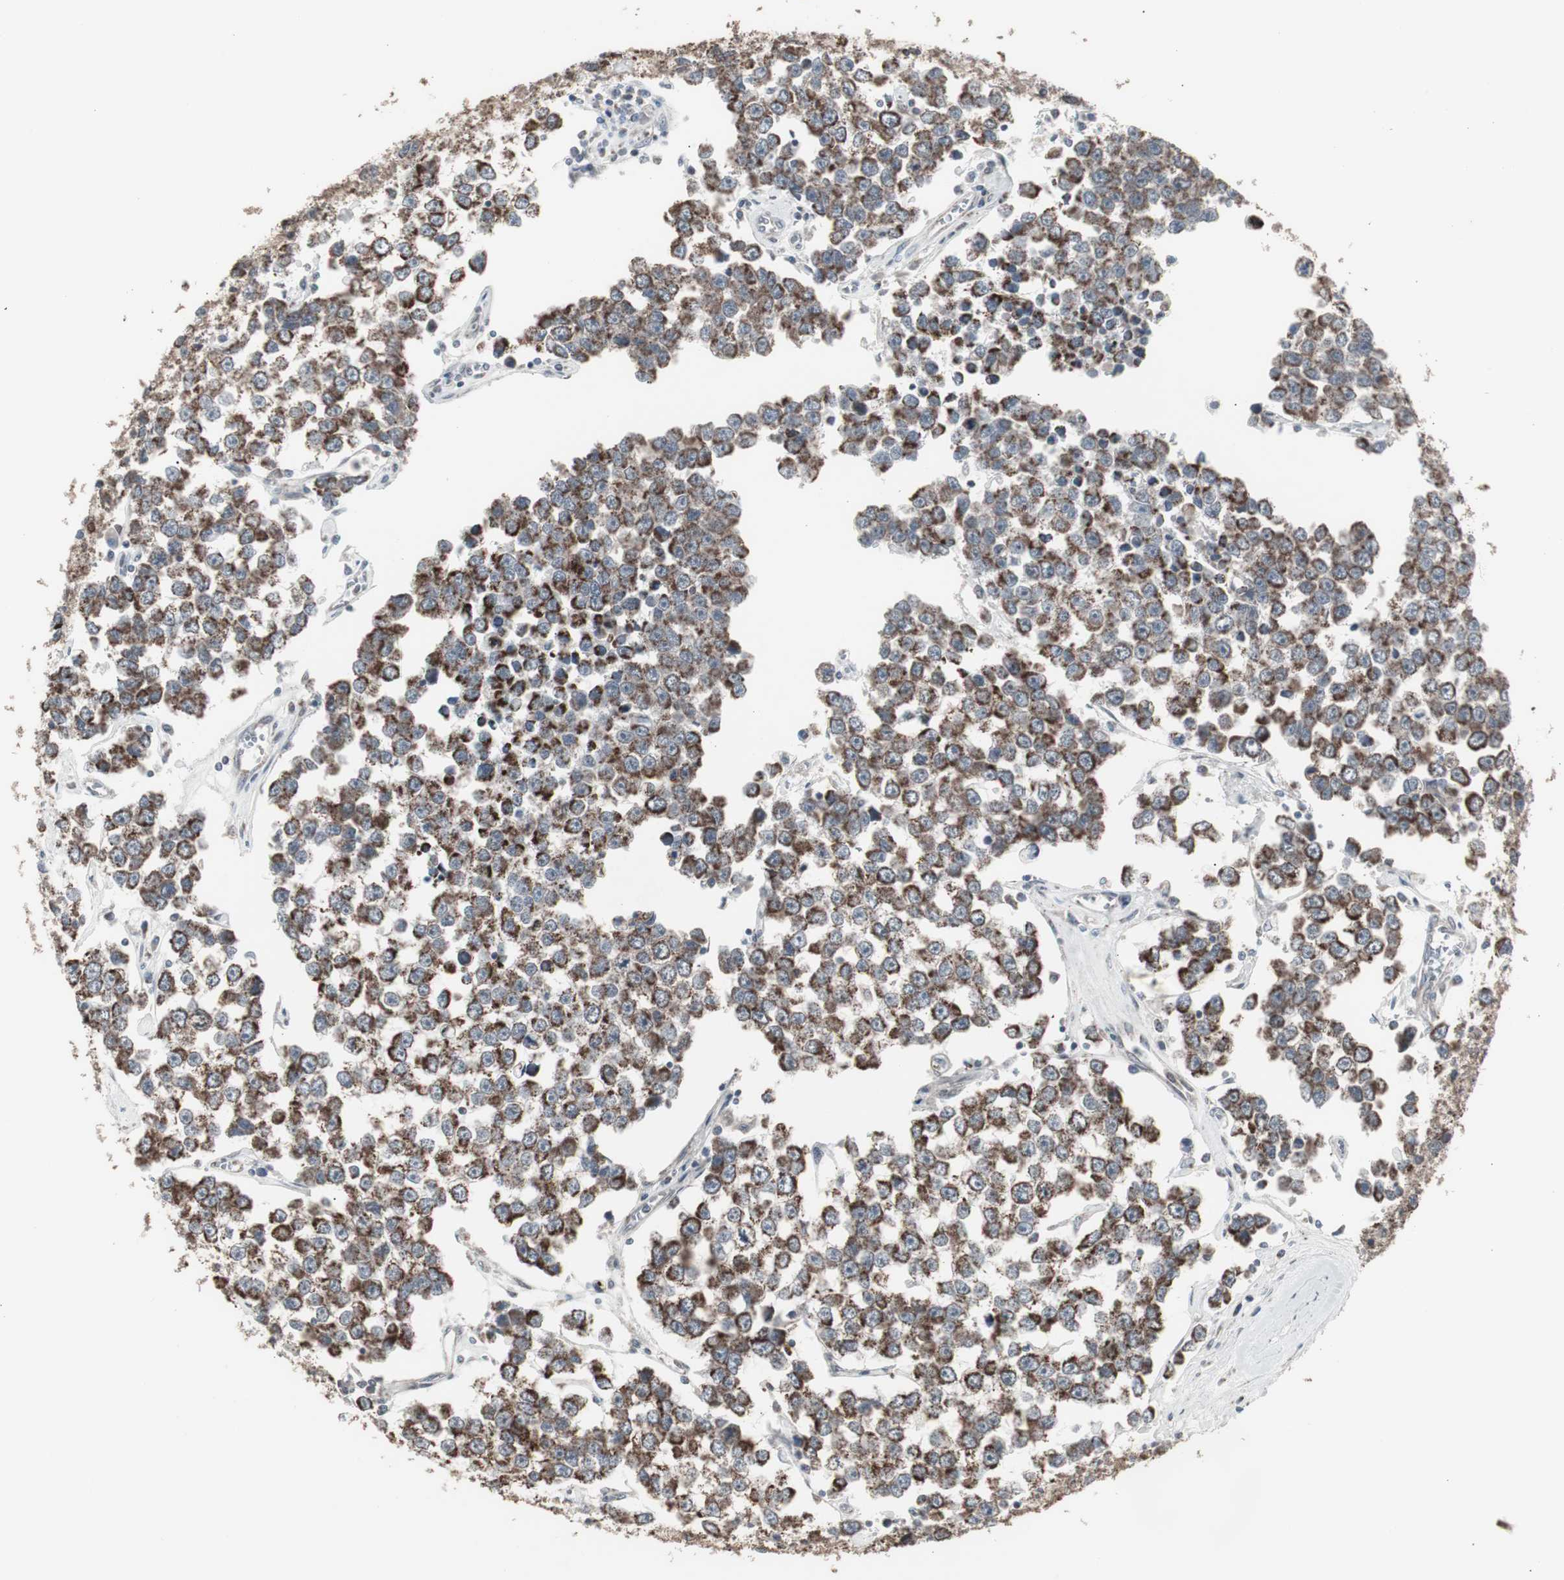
{"staining": {"intensity": "moderate", "quantity": ">75%", "location": "cytoplasmic/membranous"}, "tissue": "testis cancer", "cell_type": "Tumor cells", "image_type": "cancer", "snomed": [{"axis": "morphology", "description": "Seminoma, NOS"}, {"axis": "morphology", "description": "Carcinoma, Embryonal, NOS"}, {"axis": "topography", "description": "Testis"}], "caption": "An image of human embryonal carcinoma (testis) stained for a protein displays moderate cytoplasmic/membranous brown staining in tumor cells.", "gene": "RXRA", "patient": {"sex": "male", "age": 52}}